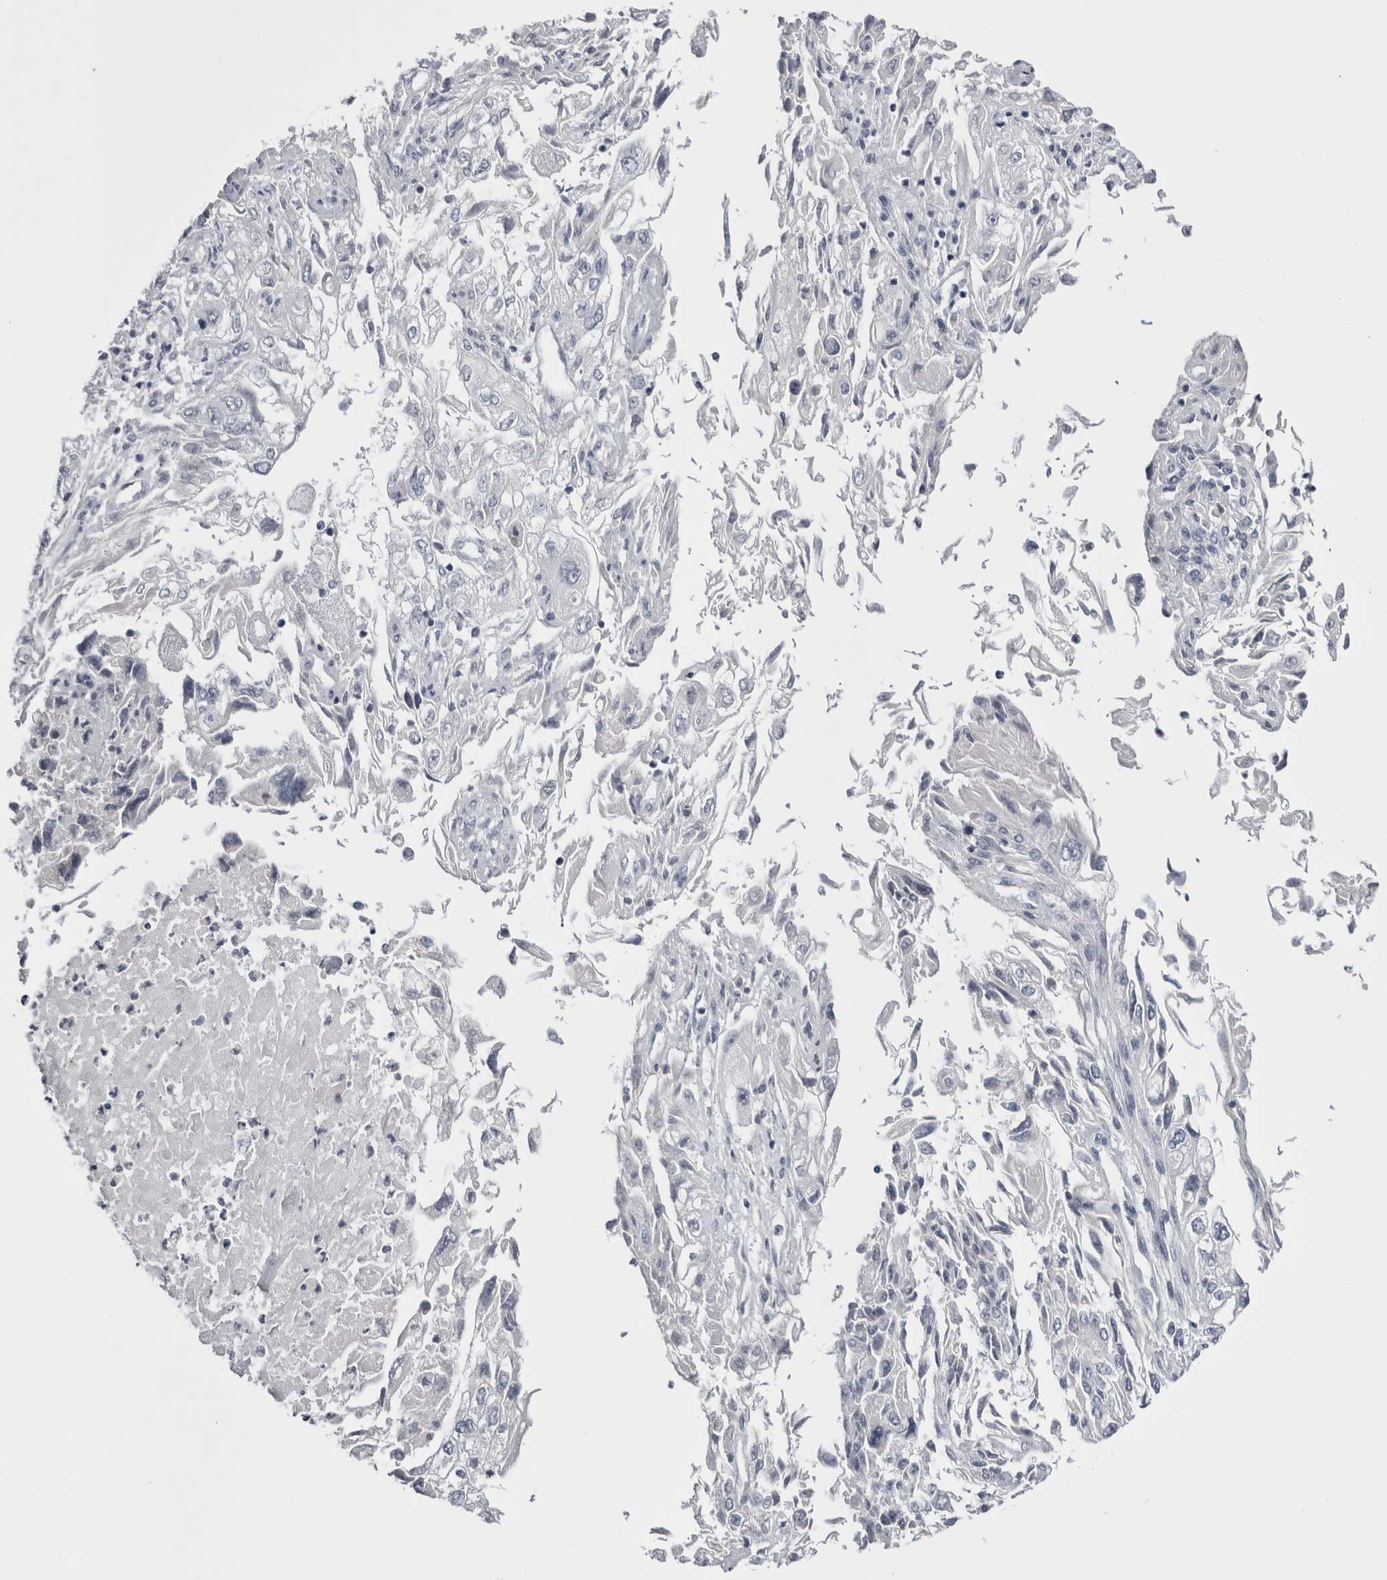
{"staining": {"intensity": "negative", "quantity": "none", "location": "none"}, "tissue": "endometrial cancer", "cell_type": "Tumor cells", "image_type": "cancer", "snomed": [{"axis": "morphology", "description": "Adenocarcinoma, NOS"}, {"axis": "topography", "description": "Endometrium"}], "caption": "A high-resolution micrograph shows immunohistochemistry (IHC) staining of endometrial cancer (adenocarcinoma), which reveals no significant expression in tumor cells.", "gene": "FNDC8", "patient": {"sex": "female", "age": 49}}